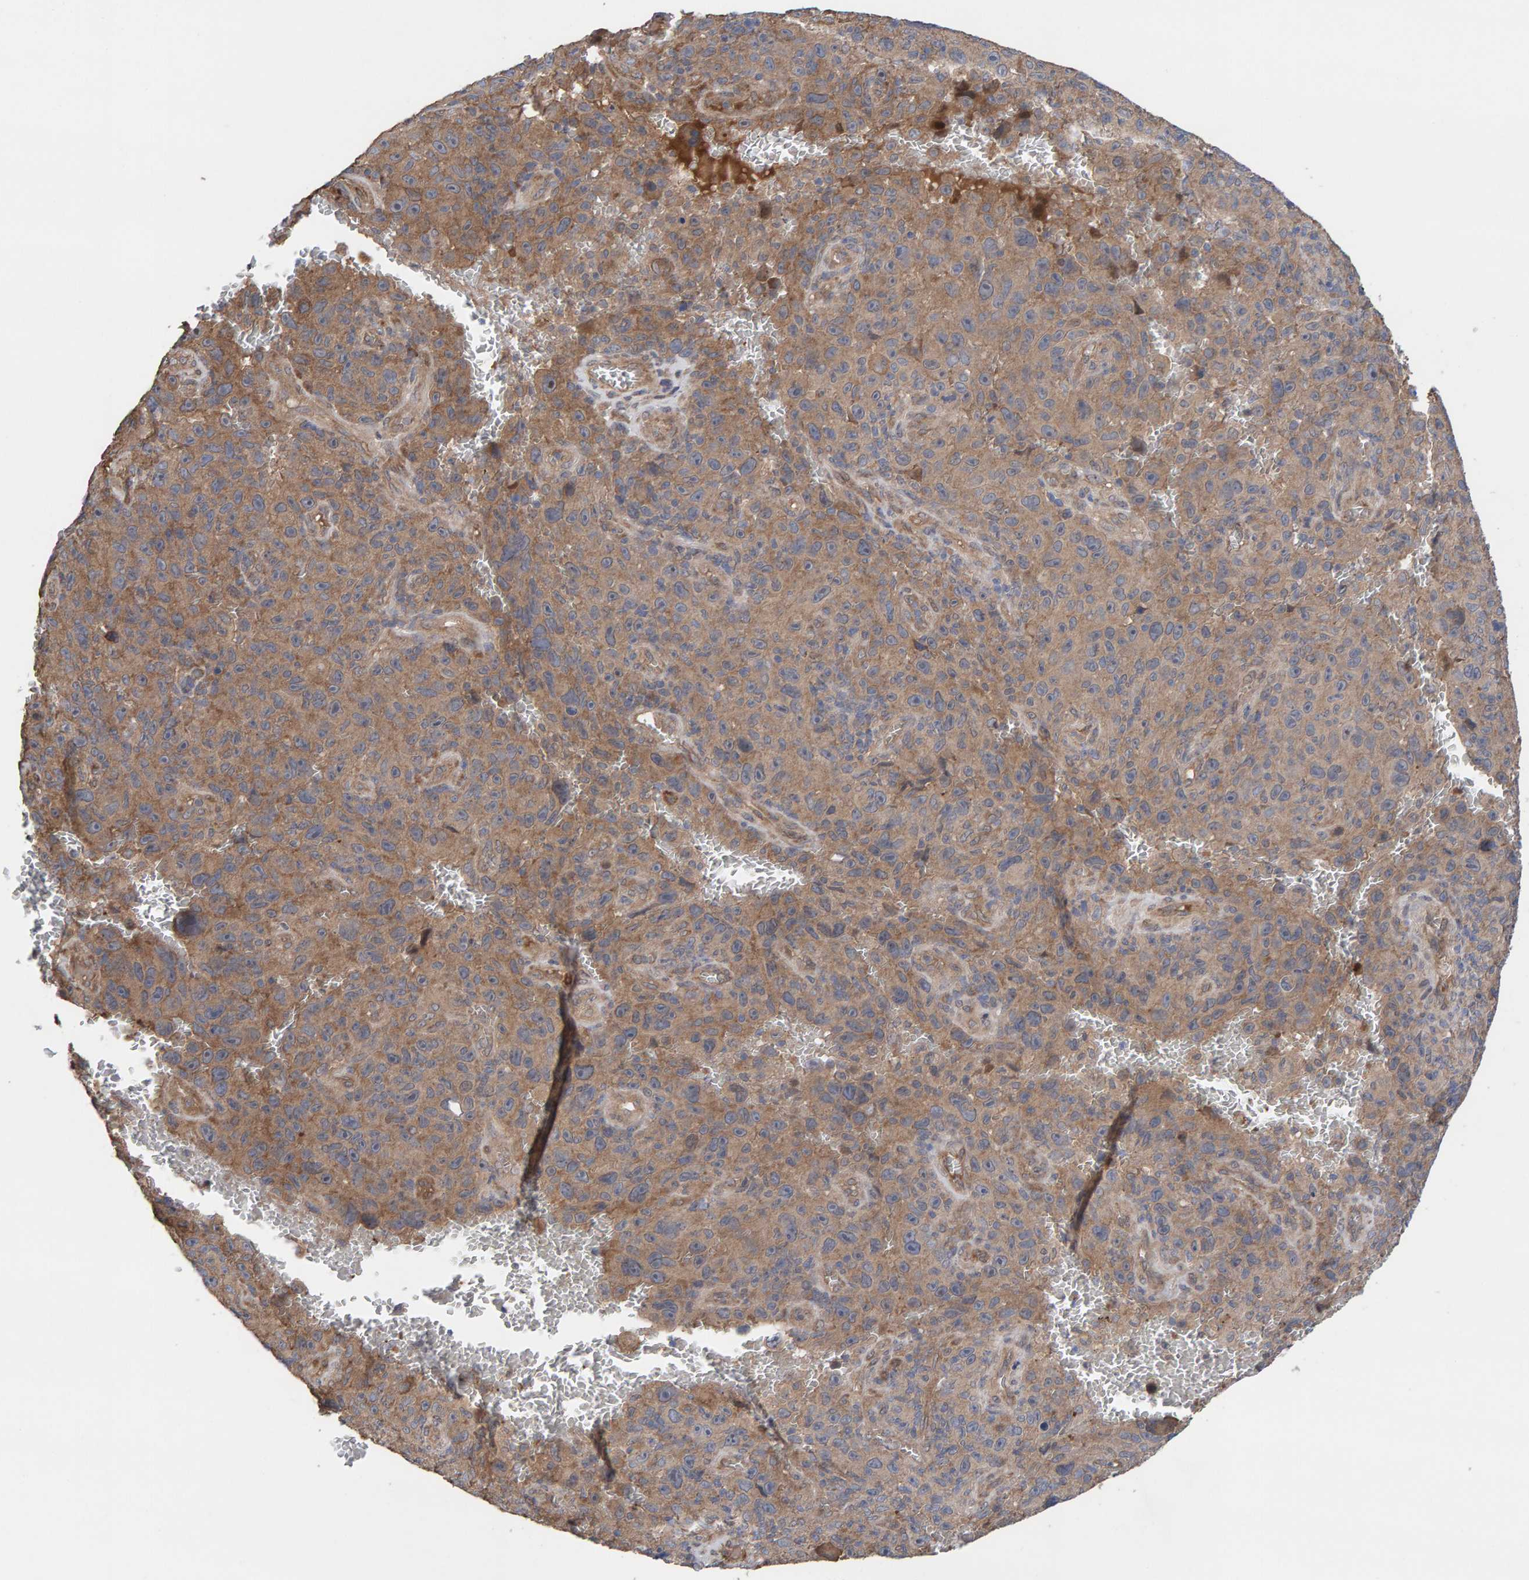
{"staining": {"intensity": "moderate", "quantity": ">75%", "location": "cytoplasmic/membranous"}, "tissue": "melanoma", "cell_type": "Tumor cells", "image_type": "cancer", "snomed": [{"axis": "morphology", "description": "Malignant melanoma, NOS"}, {"axis": "topography", "description": "Skin"}], "caption": "About >75% of tumor cells in human melanoma reveal moderate cytoplasmic/membranous protein staining as visualized by brown immunohistochemical staining.", "gene": "LRSAM1", "patient": {"sex": "female", "age": 82}}